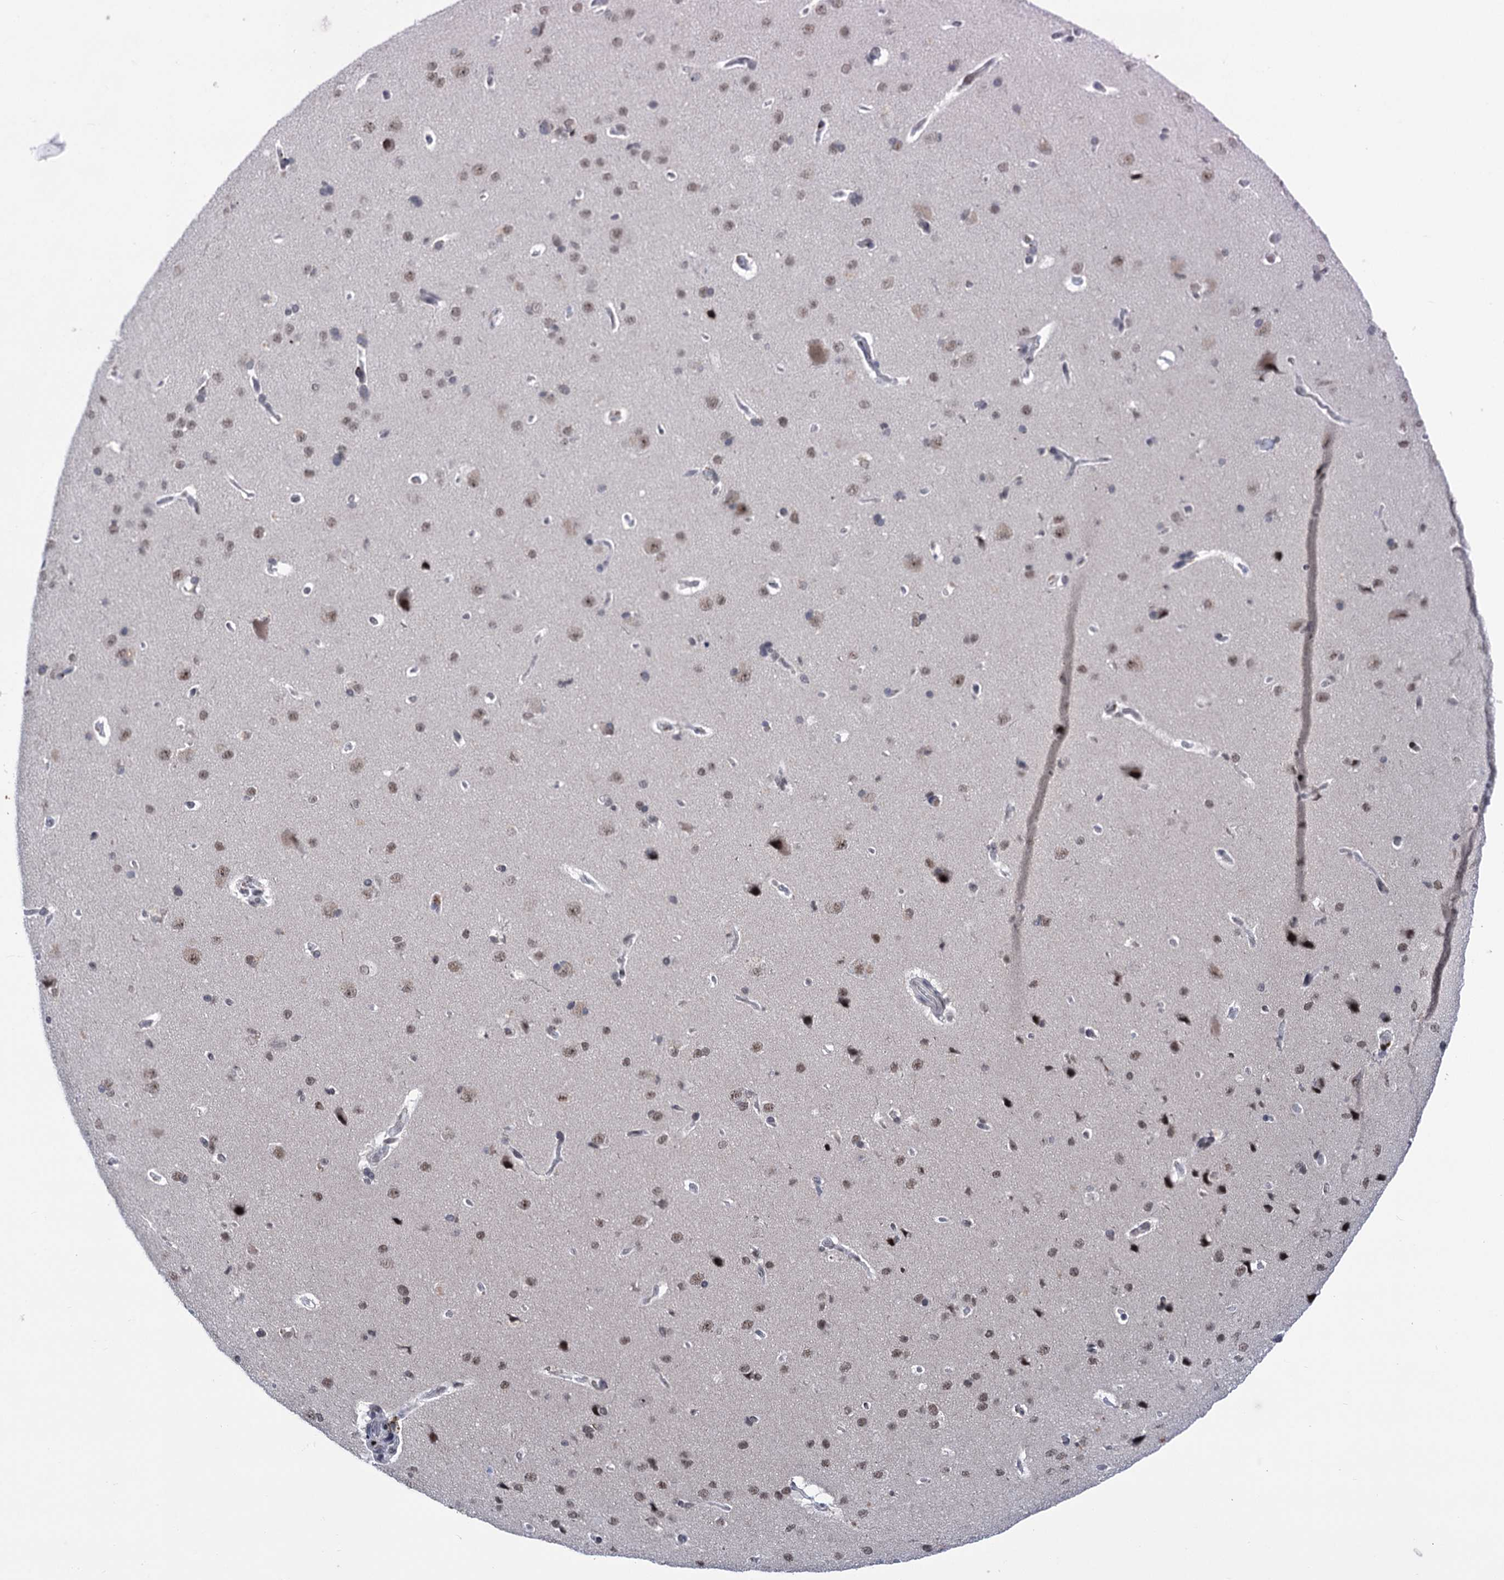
{"staining": {"intensity": "negative", "quantity": "none", "location": "none"}, "tissue": "cerebral cortex", "cell_type": "Endothelial cells", "image_type": "normal", "snomed": [{"axis": "morphology", "description": "Normal tissue, NOS"}, {"axis": "topography", "description": "Cerebral cortex"}], "caption": "Micrograph shows no protein staining in endothelial cells of normal cerebral cortex. (DAB IHC with hematoxylin counter stain).", "gene": "ZCCHC10", "patient": {"sex": "male", "age": 62}}